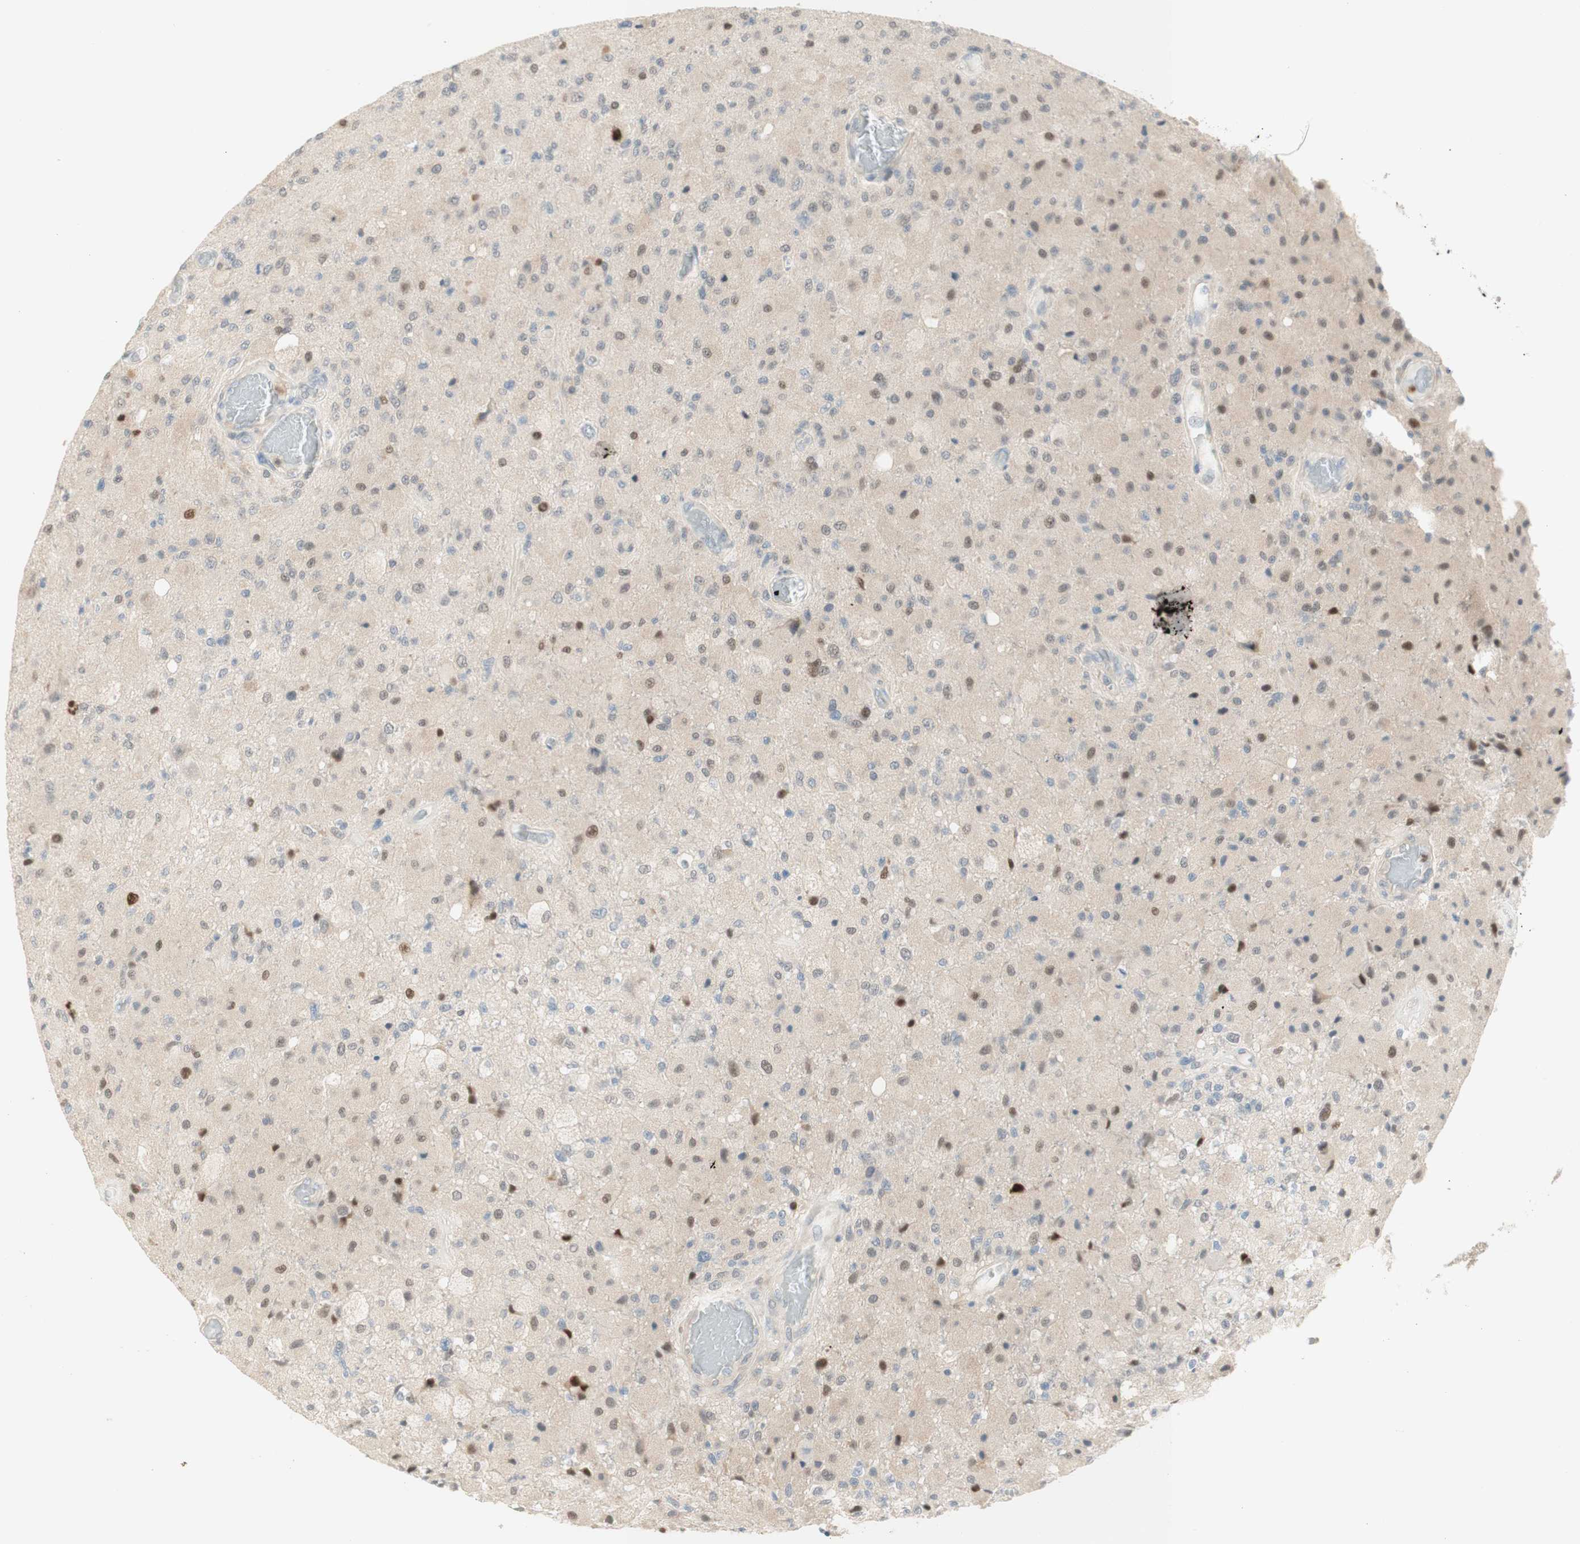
{"staining": {"intensity": "weak", "quantity": "25%-75%", "location": "nuclear"}, "tissue": "glioma", "cell_type": "Tumor cells", "image_type": "cancer", "snomed": [{"axis": "morphology", "description": "Normal tissue, NOS"}, {"axis": "morphology", "description": "Glioma, malignant, High grade"}, {"axis": "topography", "description": "Cerebral cortex"}], "caption": "A histopathology image of glioma stained for a protein reveals weak nuclear brown staining in tumor cells. (DAB (3,3'-diaminobenzidine) IHC, brown staining for protein, blue staining for nuclei).", "gene": "RFNG", "patient": {"sex": "male", "age": 77}}